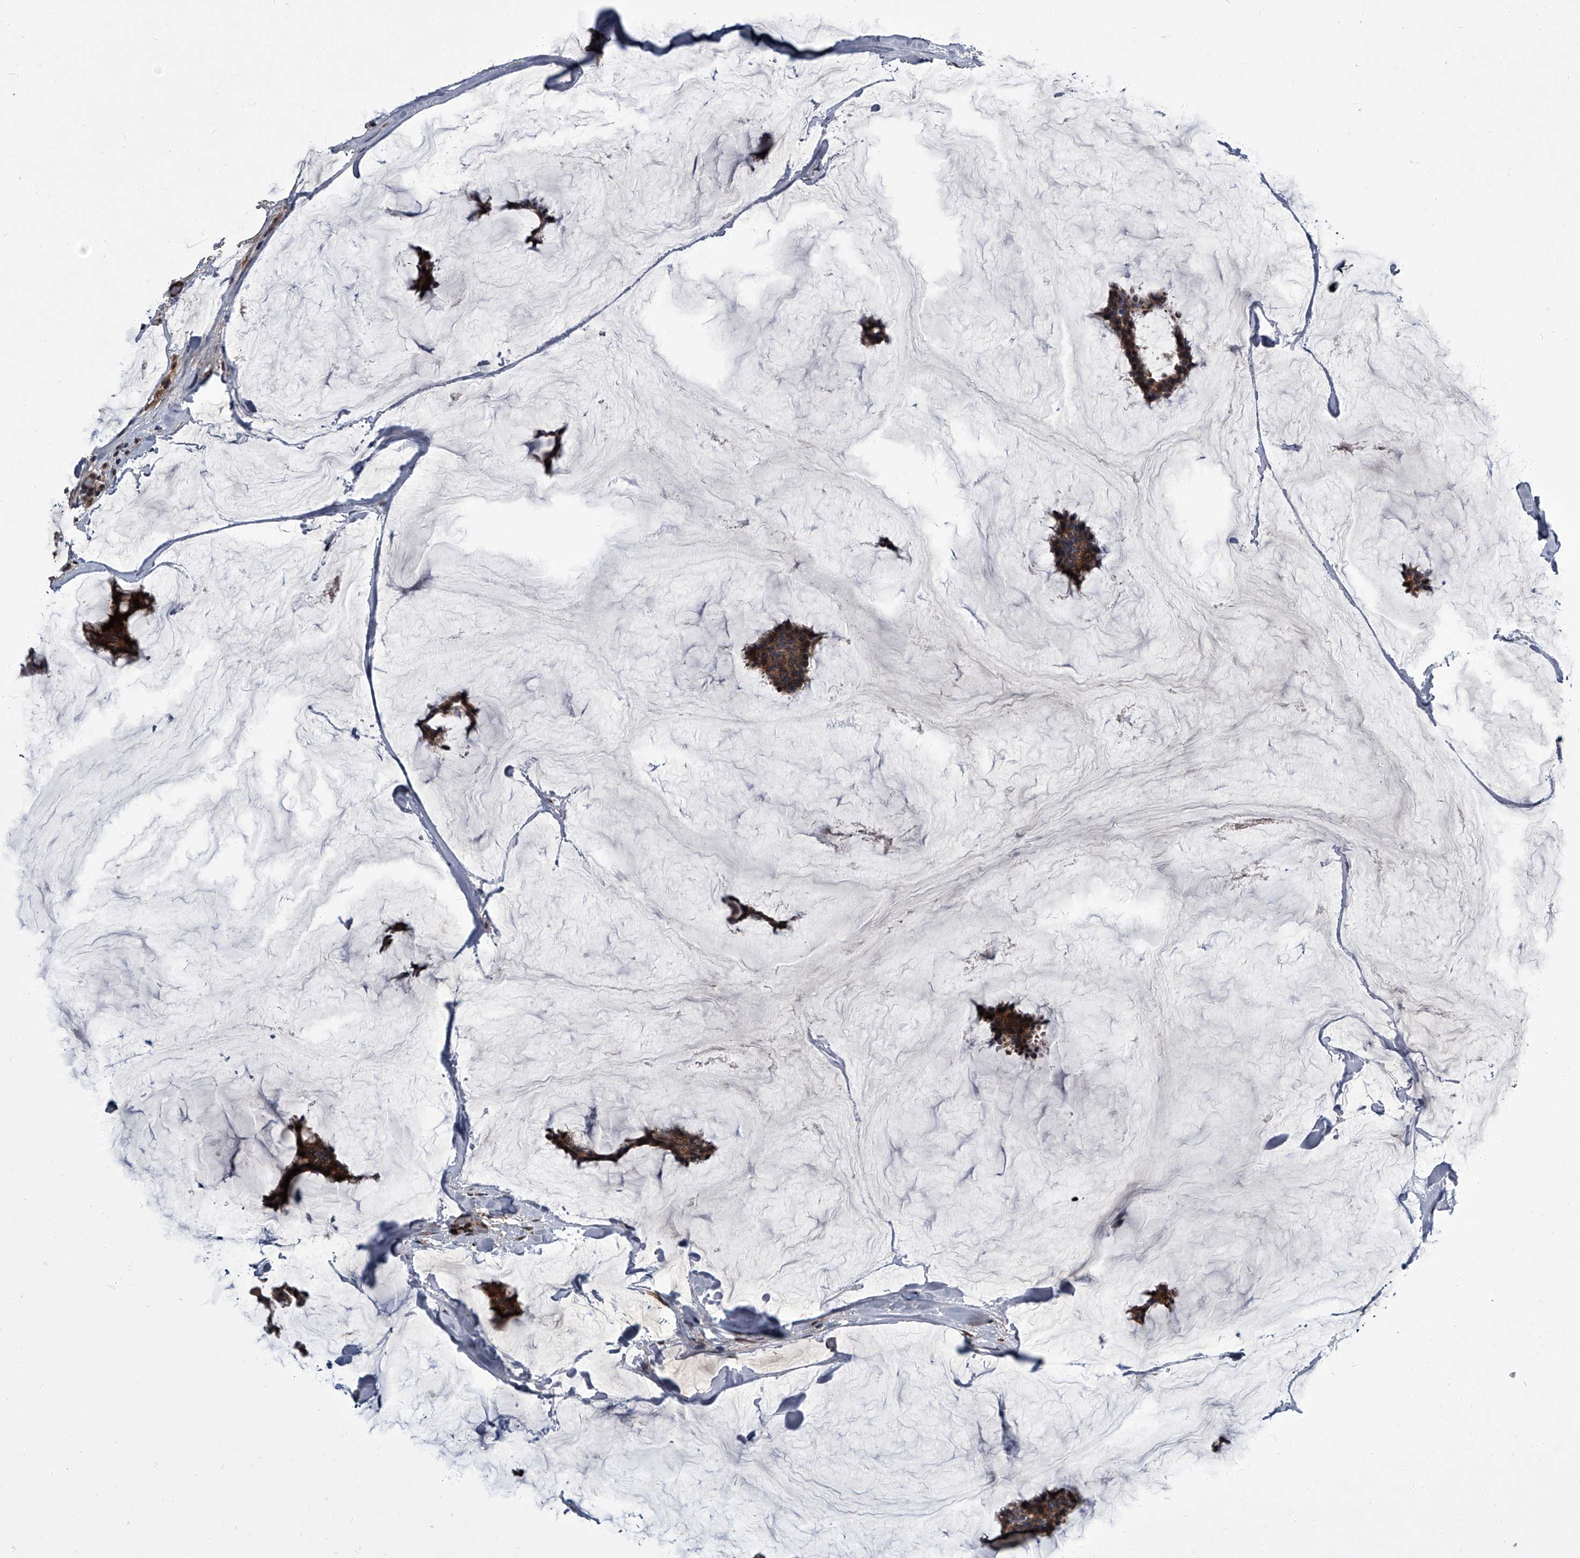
{"staining": {"intensity": "strong", "quantity": ">75%", "location": "cytoplasmic/membranous"}, "tissue": "breast cancer", "cell_type": "Tumor cells", "image_type": "cancer", "snomed": [{"axis": "morphology", "description": "Duct carcinoma"}, {"axis": "topography", "description": "Breast"}], "caption": "Infiltrating ductal carcinoma (breast) tissue reveals strong cytoplasmic/membranous positivity in approximately >75% of tumor cells, visualized by immunohistochemistry. Nuclei are stained in blue.", "gene": "LRRC8C", "patient": {"sex": "female", "age": 93}}